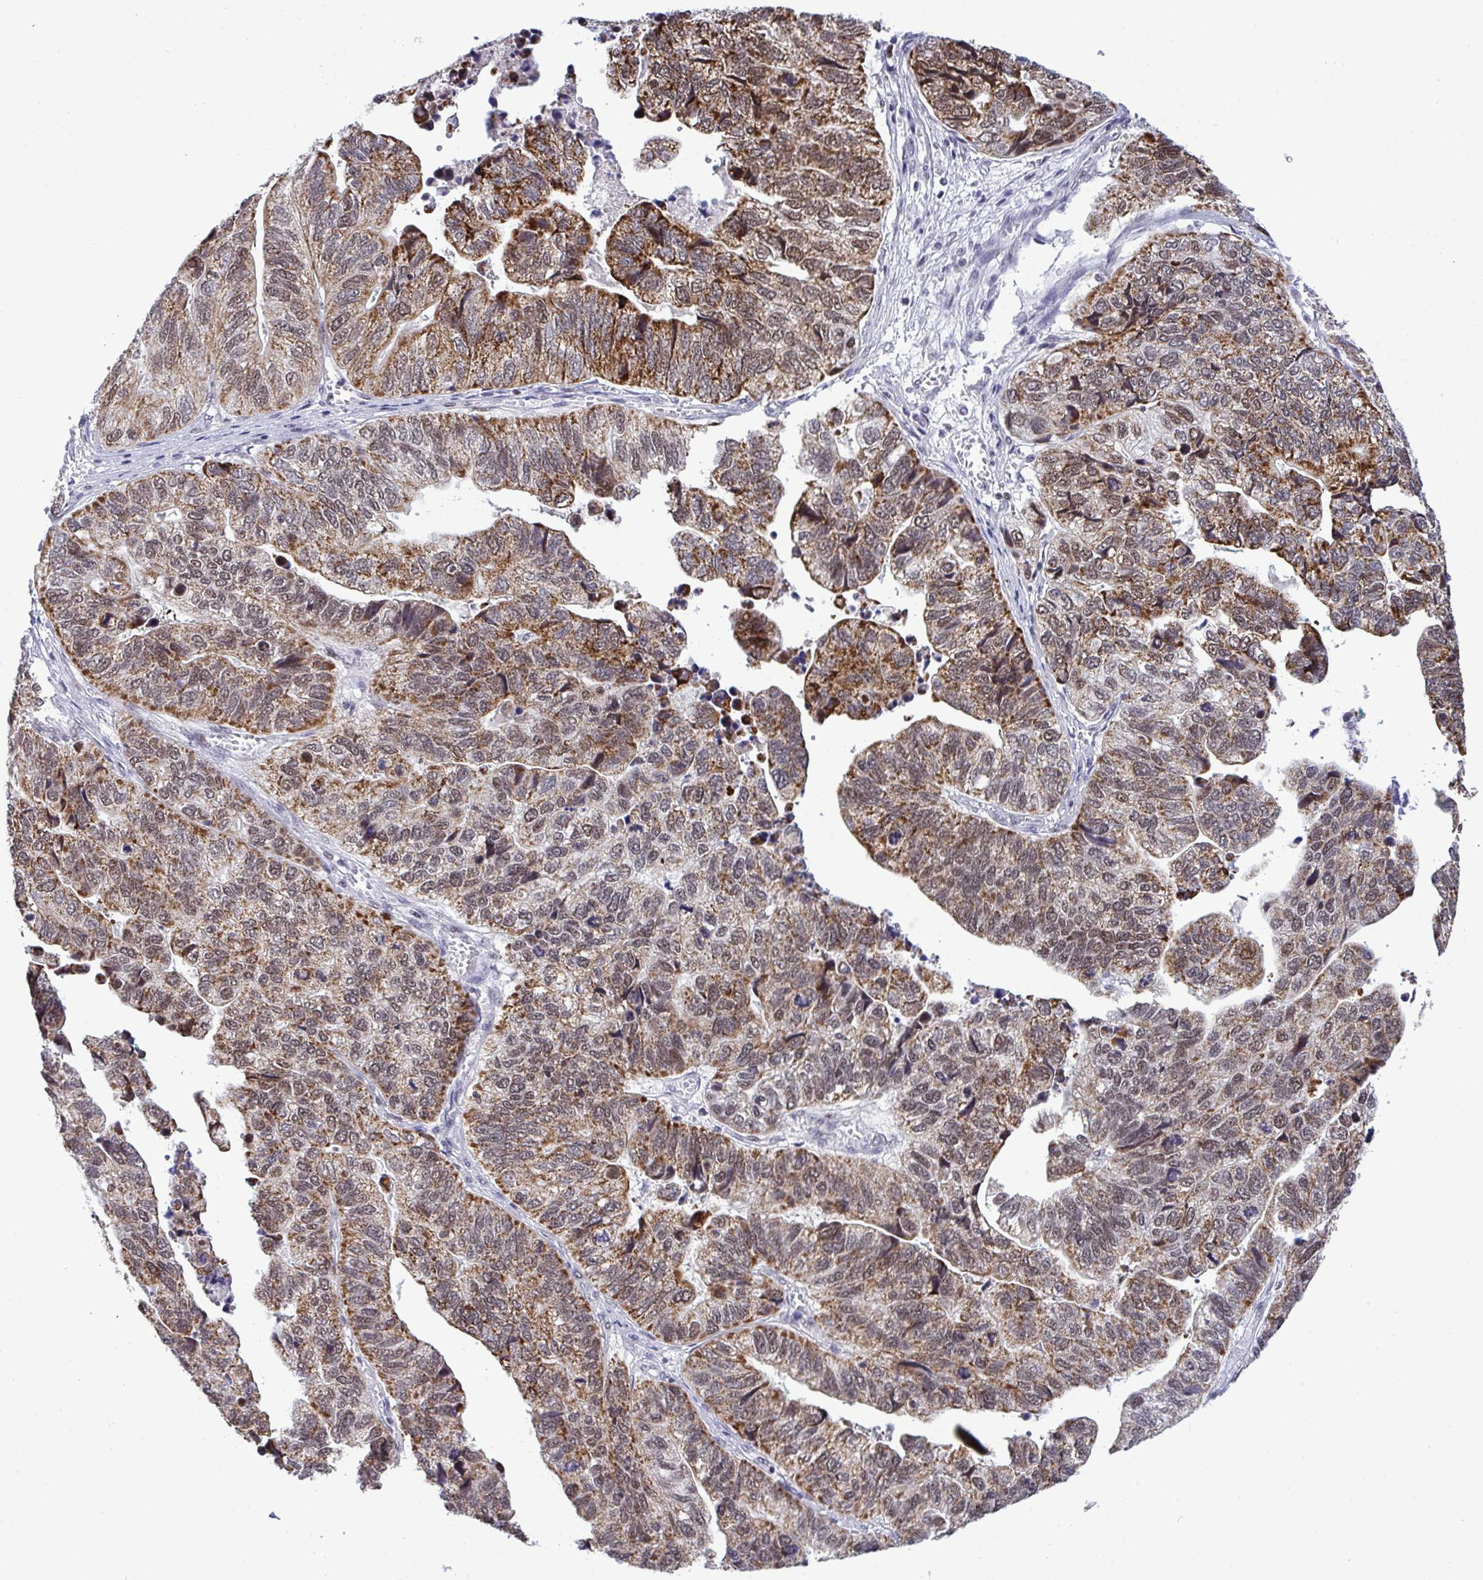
{"staining": {"intensity": "moderate", "quantity": ">75%", "location": "nuclear"}, "tissue": "stomach cancer", "cell_type": "Tumor cells", "image_type": "cancer", "snomed": [{"axis": "morphology", "description": "Adenocarcinoma, NOS"}, {"axis": "topography", "description": "Stomach, upper"}], "caption": "An image showing moderate nuclear staining in approximately >75% of tumor cells in stomach cancer, as visualized by brown immunohistochemical staining.", "gene": "RFC4", "patient": {"sex": "female", "age": 67}}